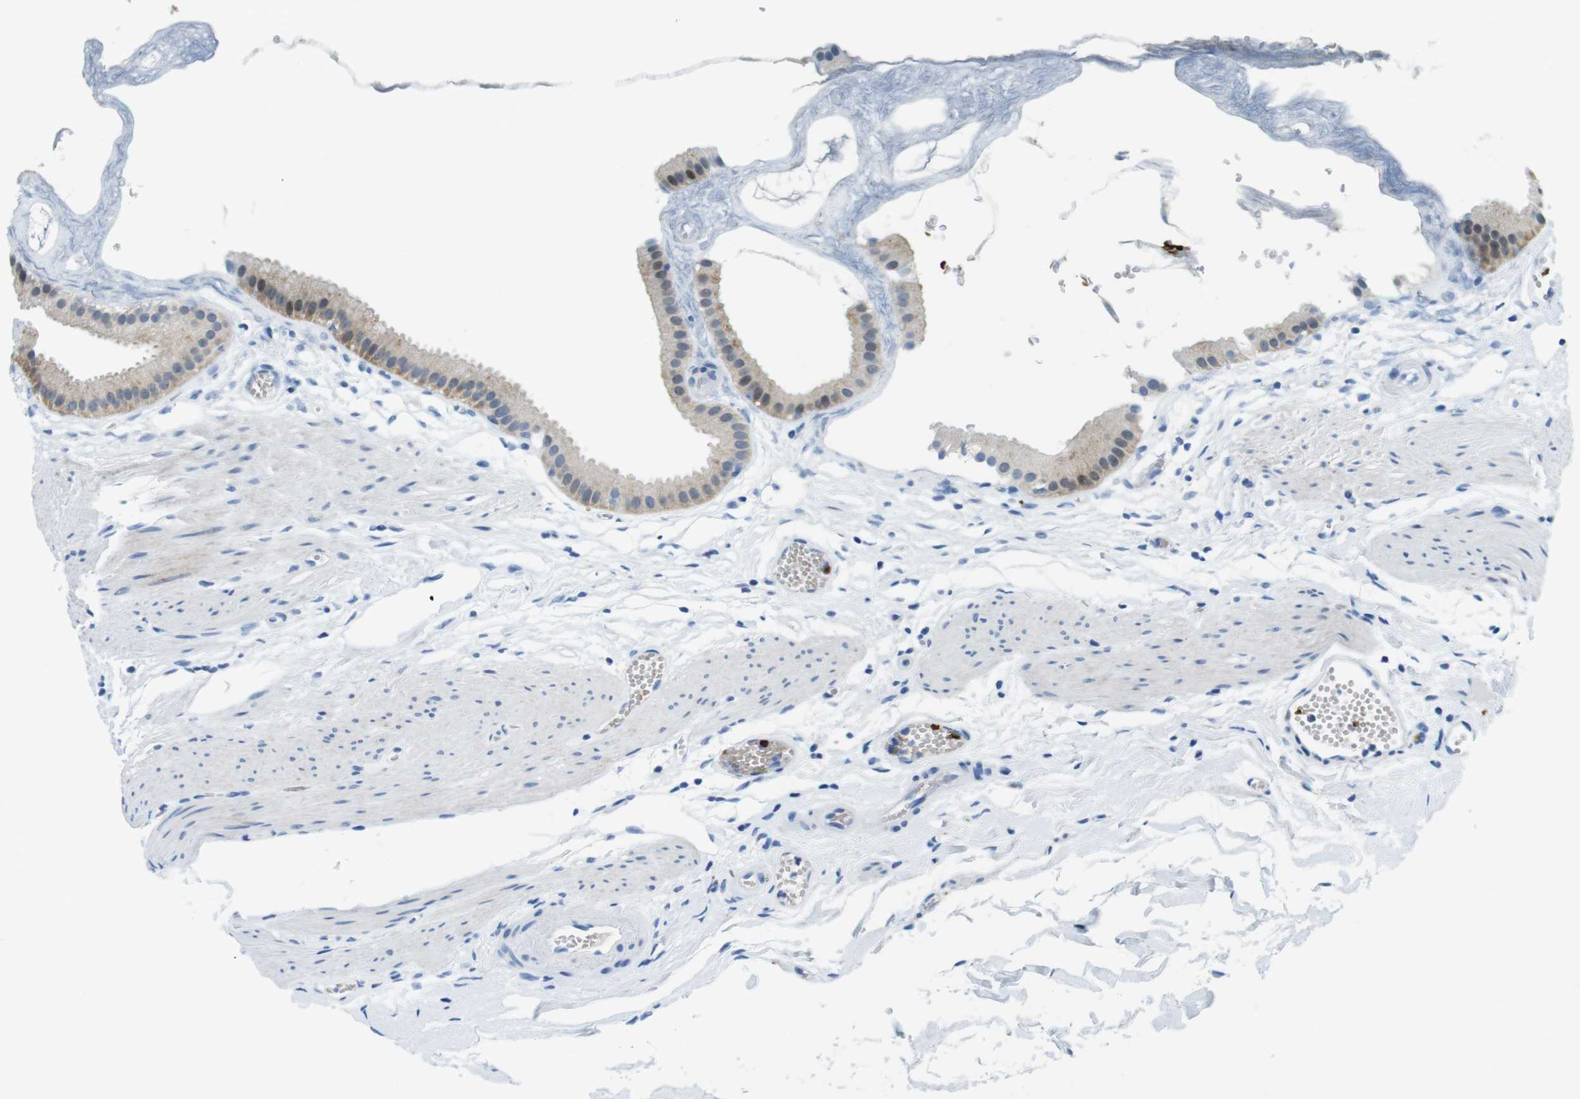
{"staining": {"intensity": "moderate", "quantity": "<25%", "location": "cytoplasmic/membranous,nuclear"}, "tissue": "gallbladder", "cell_type": "Glandular cells", "image_type": "normal", "snomed": [{"axis": "morphology", "description": "Normal tissue, NOS"}, {"axis": "topography", "description": "Gallbladder"}], "caption": "IHC image of normal gallbladder stained for a protein (brown), which reveals low levels of moderate cytoplasmic/membranous,nuclear positivity in about <25% of glandular cells.", "gene": "TFAP2C", "patient": {"sex": "female", "age": 64}}